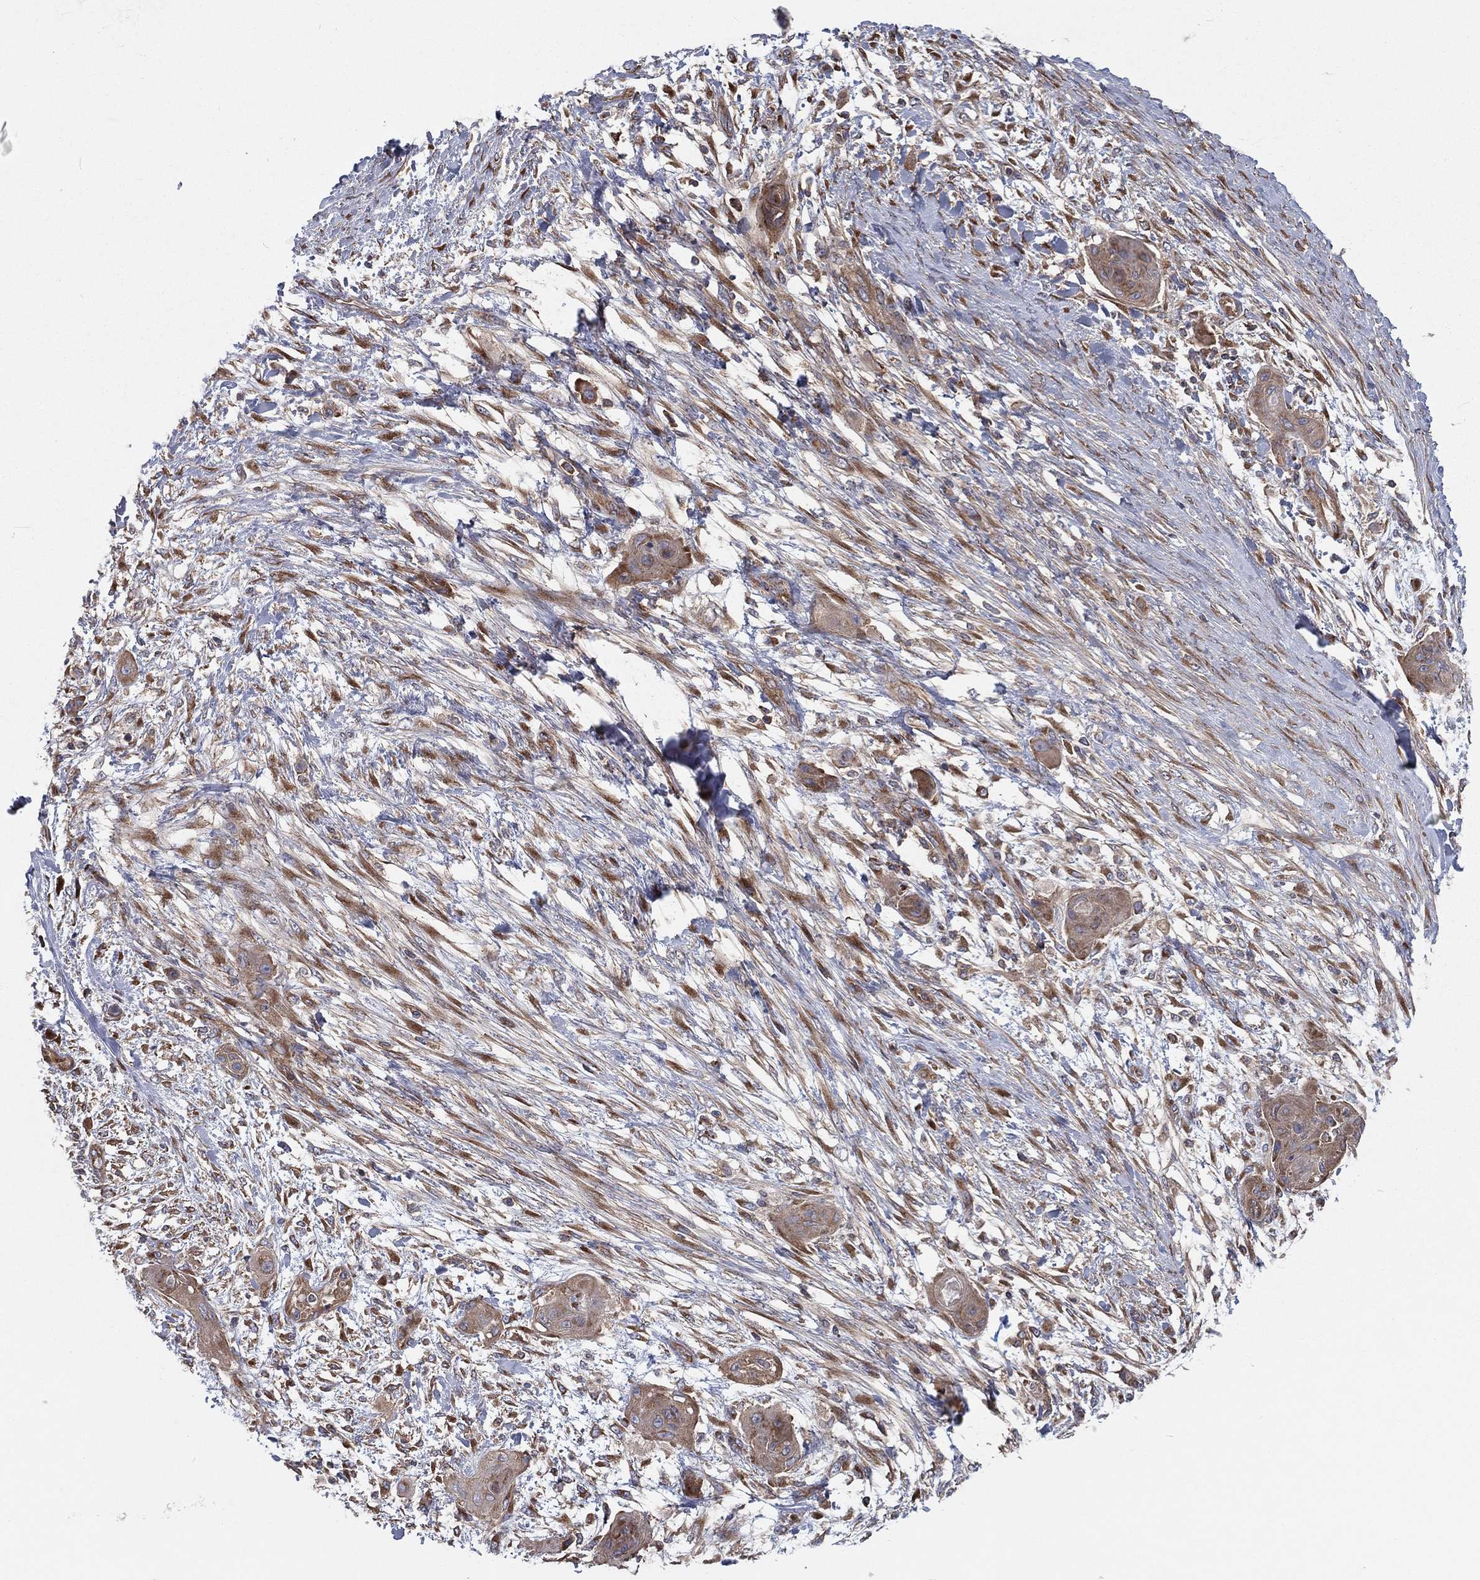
{"staining": {"intensity": "moderate", "quantity": ">75%", "location": "cytoplasmic/membranous"}, "tissue": "skin cancer", "cell_type": "Tumor cells", "image_type": "cancer", "snomed": [{"axis": "morphology", "description": "Squamous cell carcinoma, NOS"}, {"axis": "topography", "description": "Skin"}], "caption": "Protein expression by immunohistochemistry reveals moderate cytoplasmic/membranous expression in approximately >75% of tumor cells in skin cancer.", "gene": "EIF2B5", "patient": {"sex": "male", "age": 62}}